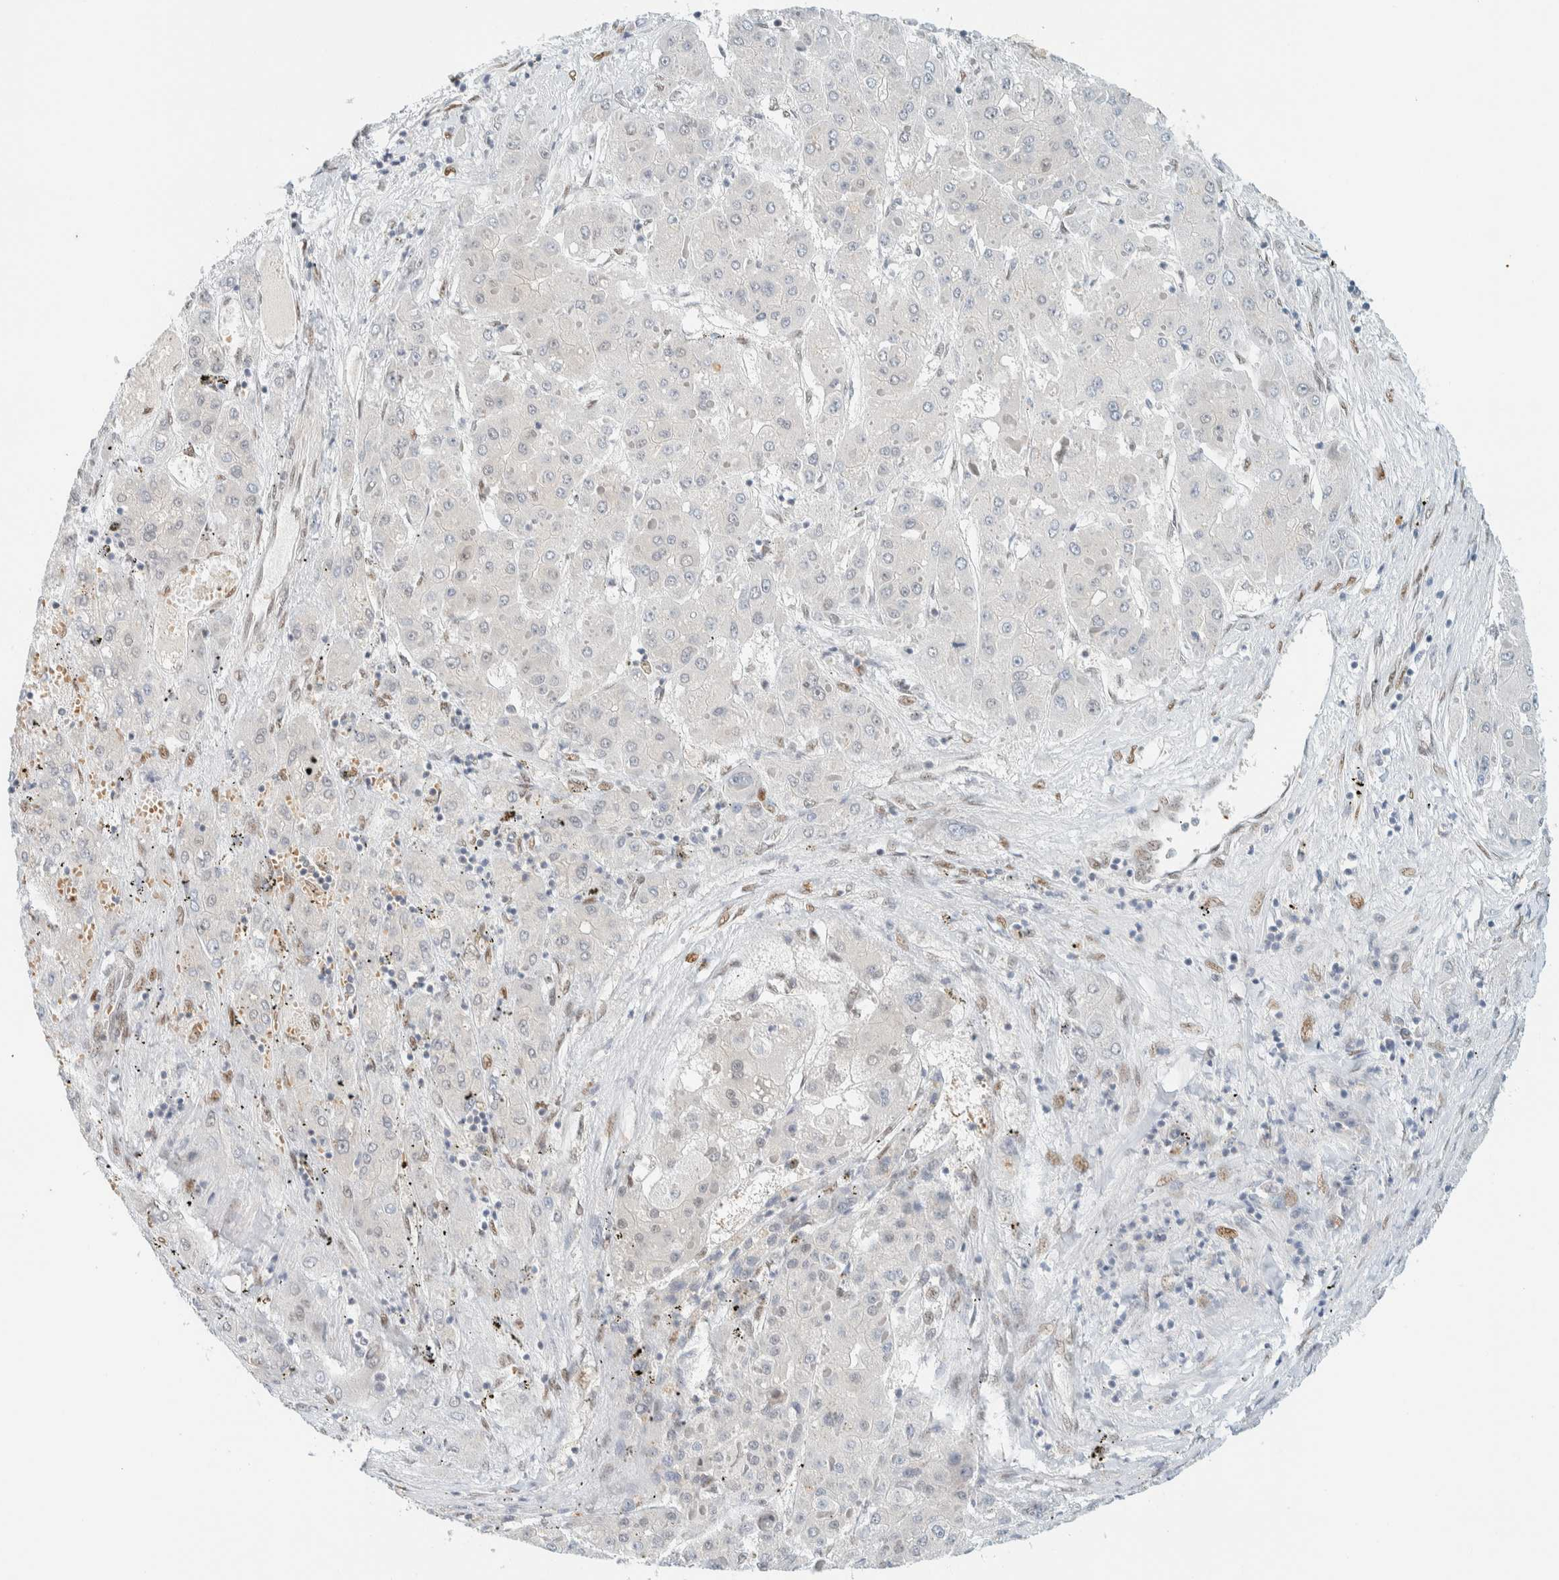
{"staining": {"intensity": "negative", "quantity": "none", "location": "none"}, "tissue": "liver cancer", "cell_type": "Tumor cells", "image_type": "cancer", "snomed": [{"axis": "morphology", "description": "Carcinoma, Hepatocellular, NOS"}, {"axis": "topography", "description": "Liver"}], "caption": "A high-resolution micrograph shows immunohistochemistry (IHC) staining of liver cancer (hepatocellular carcinoma), which shows no significant positivity in tumor cells. (DAB IHC with hematoxylin counter stain).", "gene": "ZNF683", "patient": {"sex": "female", "age": 73}}